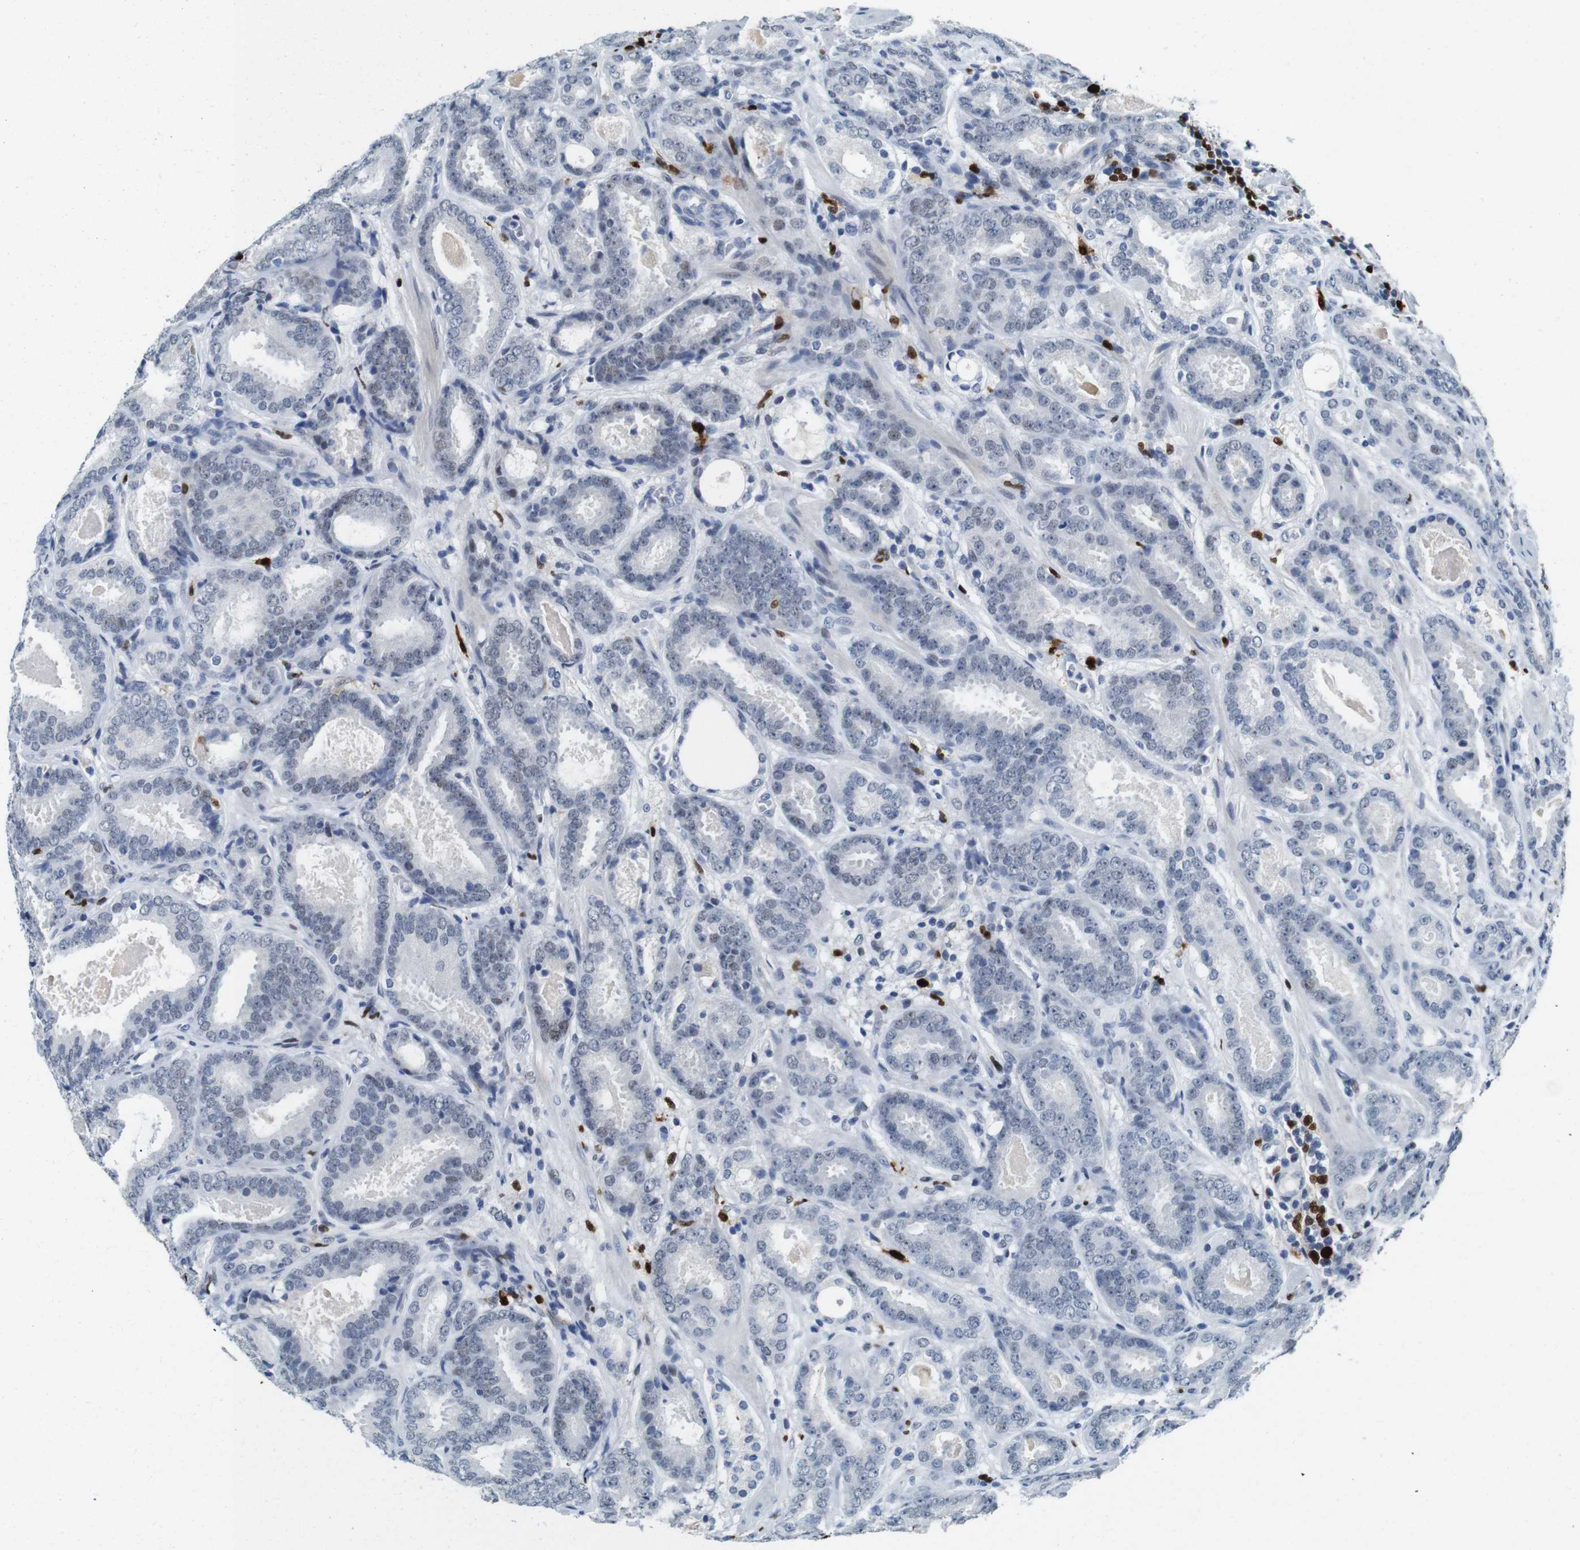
{"staining": {"intensity": "weak", "quantity": "<25%", "location": "nuclear"}, "tissue": "prostate cancer", "cell_type": "Tumor cells", "image_type": "cancer", "snomed": [{"axis": "morphology", "description": "Adenocarcinoma, Low grade"}, {"axis": "topography", "description": "Prostate"}], "caption": "Immunohistochemical staining of human adenocarcinoma (low-grade) (prostate) exhibits no significant positivity in tumor cells.", "gene": "IRF8", "patient": {"sex": "male", "age": 69}}